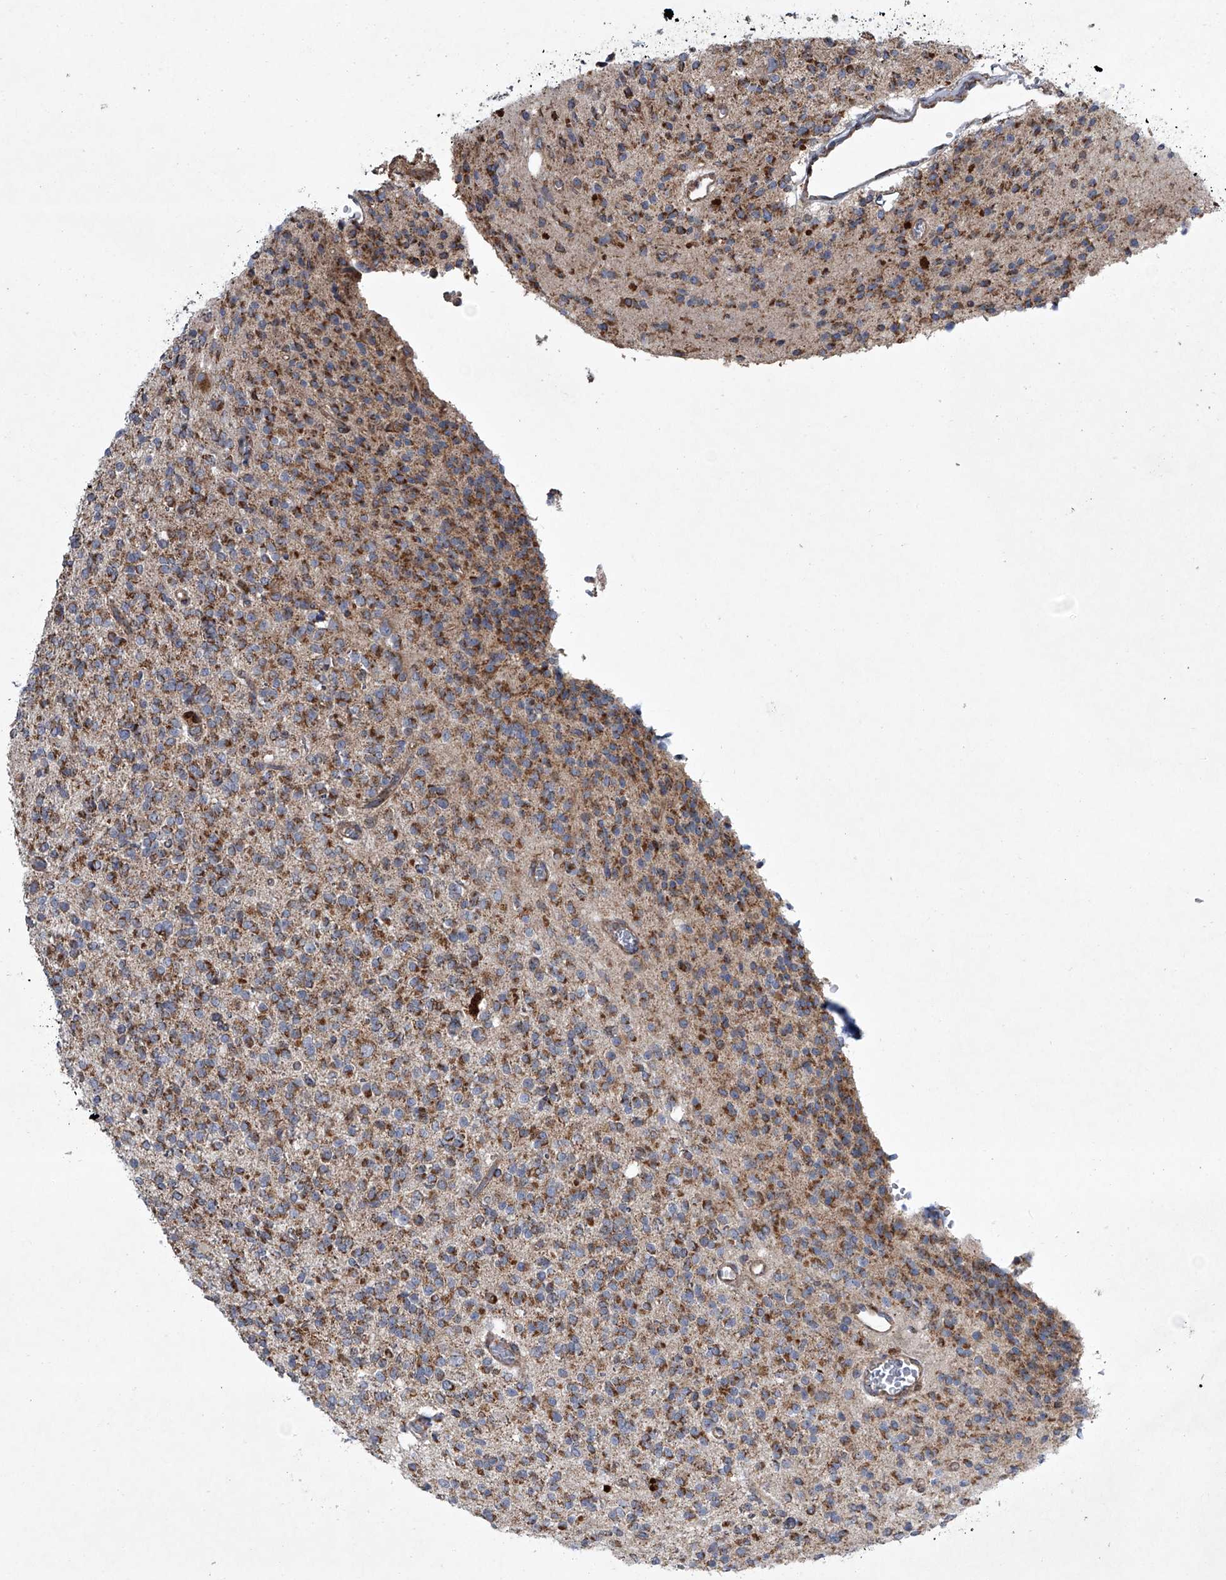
{"staining": {"intensity": "moderate", "quantity": ">75%", "location": "cytoplasmic/membranous"}, "tissue": "glioma", "cell_type": "Tumor cells", "image_type": "cancer", "snomed": [{"axis": "morphology", "description": "Glioma, malignant, High grade"}, {"axis": "topography", "description": "Brain"}], "caption": "Protein staining of malignant high-grade glioma tissue shows moderate cytoplasmic/membranous positivity in approximately >75% of tumor cells.", "gene": "STRADA", "patient": {"sex": "male", "age": 34}}